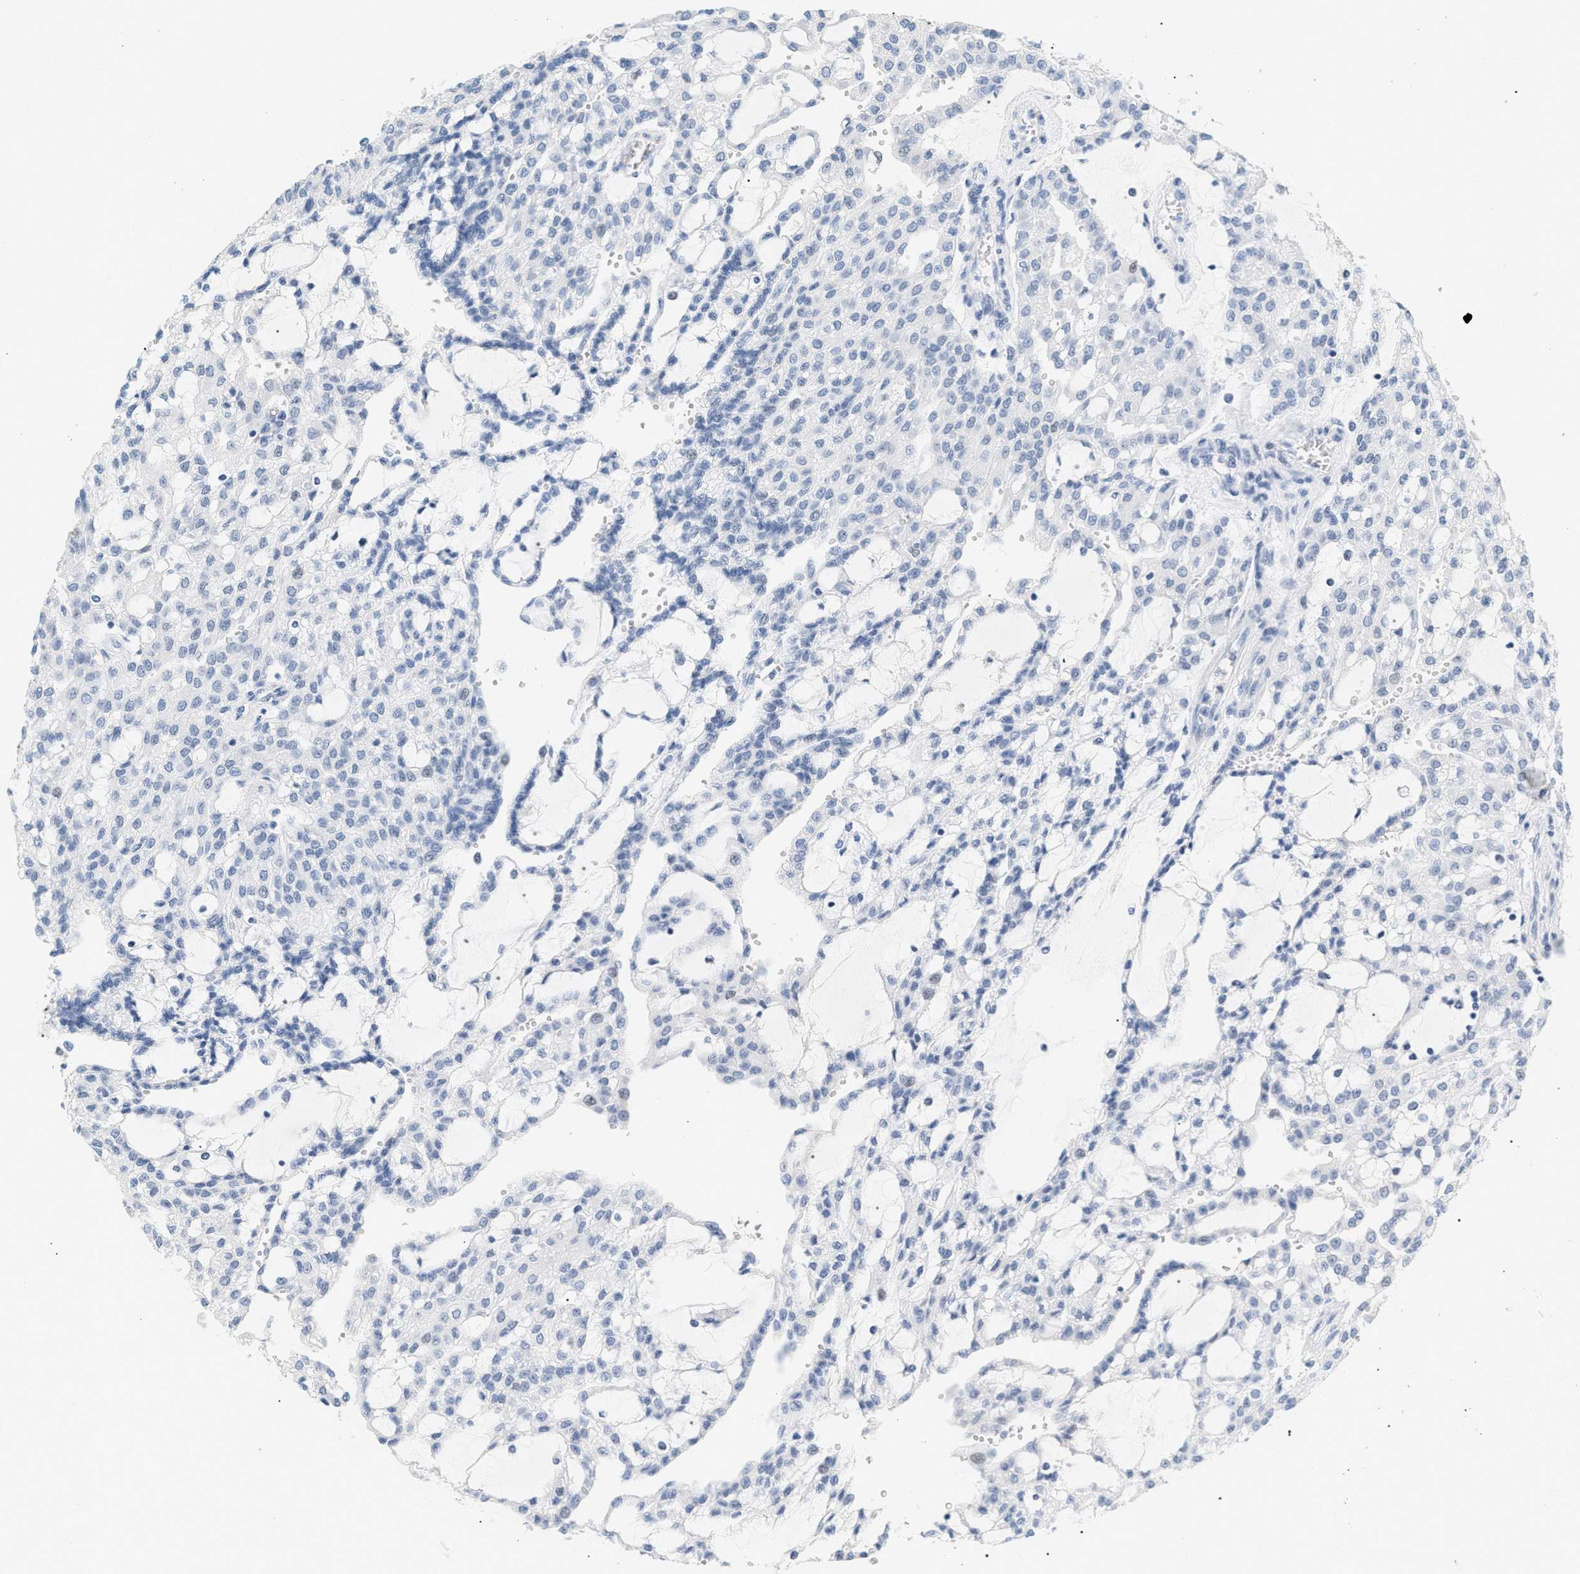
{"staining": {"intensity": "negative", "quantity": "none", "location": "none"}, "tissue": "renal cancer", "cell_type": "Tumor cells", "image_type": "cancer", "snomed": [{"axis": "morphology", "description": "Adenocarcinoma, NOS"}, {"axis": "topography", "description": "Kidney"}], "caption": "High magnification brightfield microscopy of renal cancer (adenocarcinoma) stained with DAB (3,3'-diaminobenzidine) (brown) and counterstained with hematoxylin (blue): tumor cells show no significant staining. The staining is performed using DAB (3,3'-diaminobenzidine) brown chromogen with nuclei counter-stained in using hematoxylin.", "gene": "MCM7", "patient": {"sex": "male", "age": 63}}